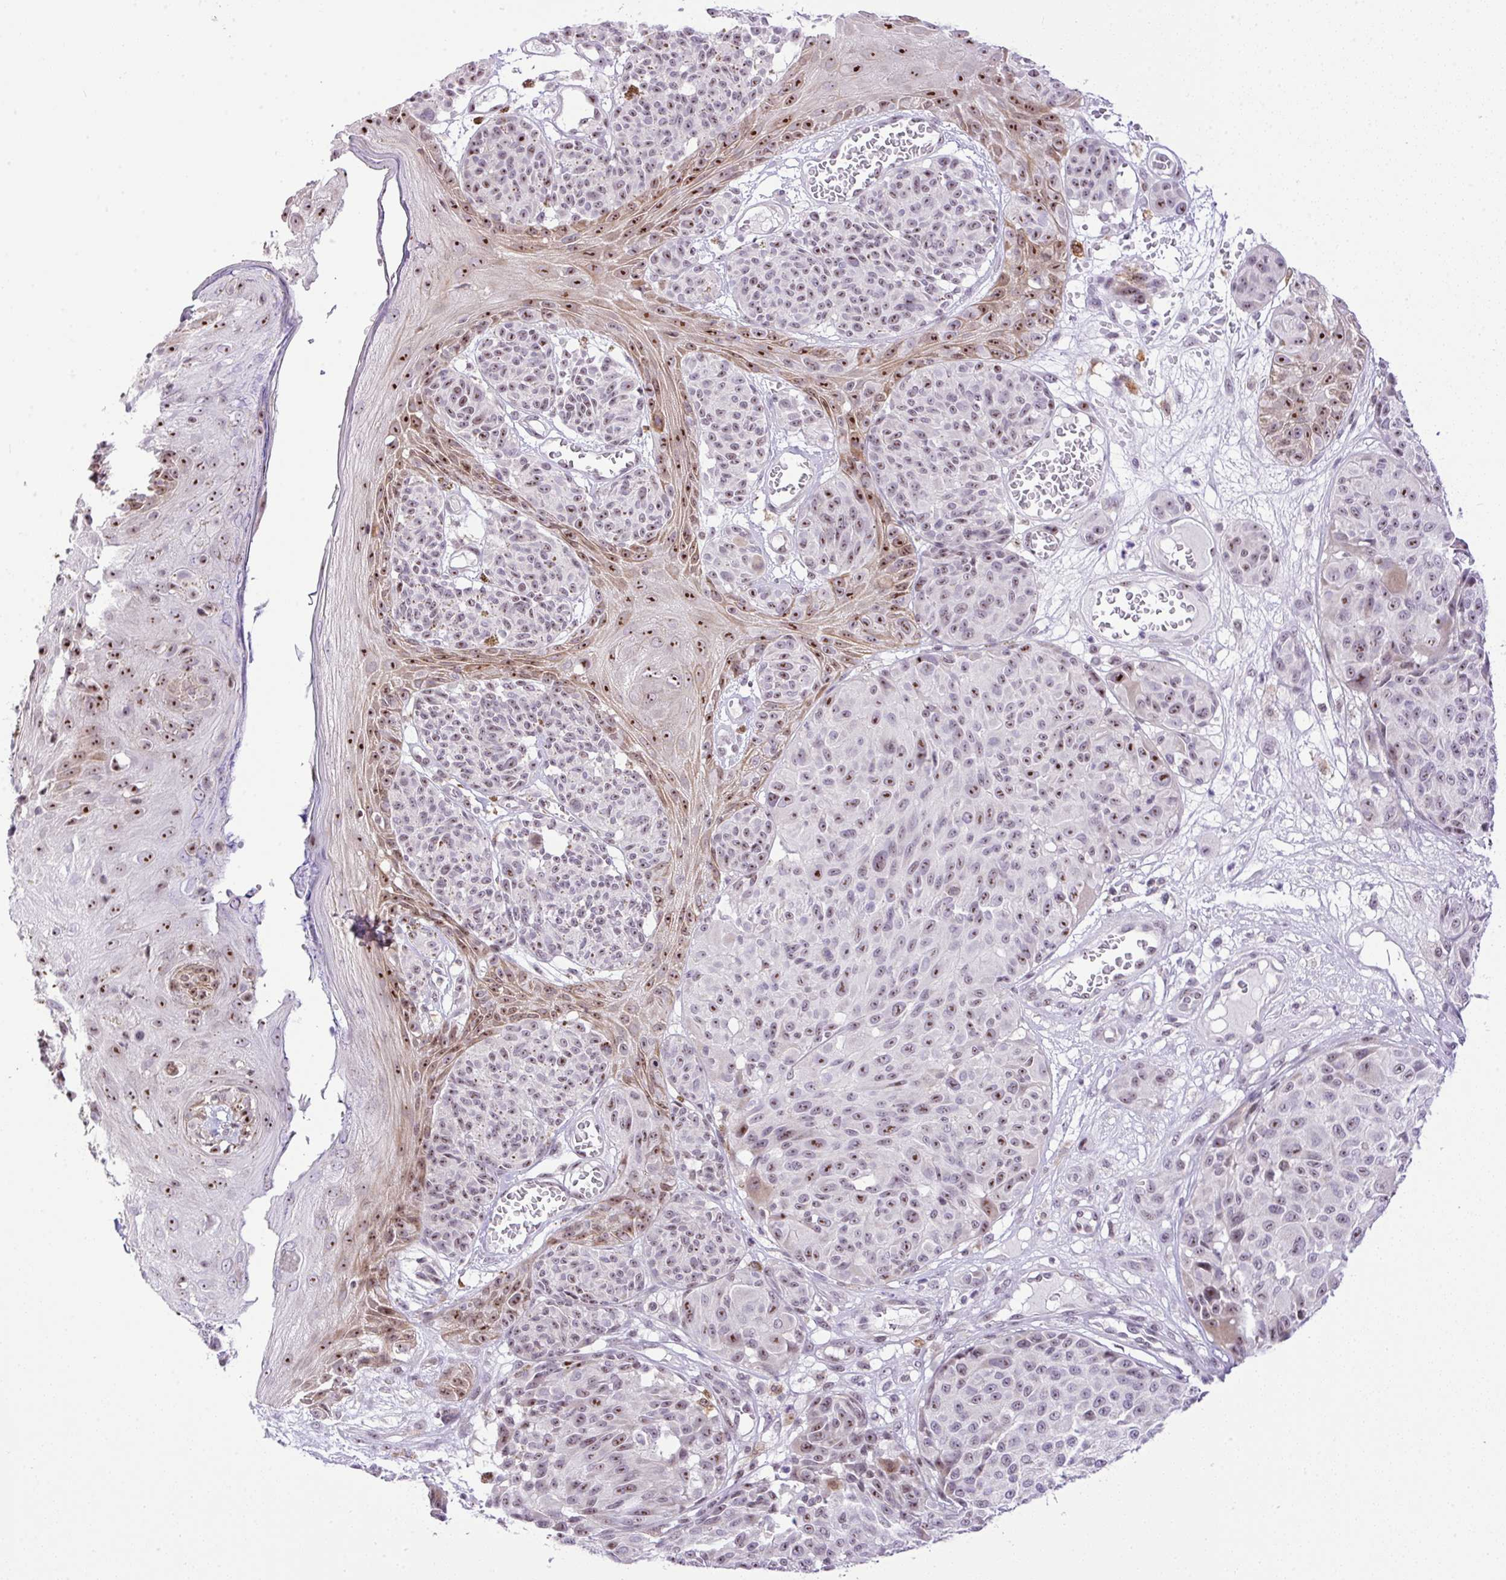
{"staining": {"intensity": "moderate", "quantity": ">75%", "location": "nuclear"}, "tissue": "melanoma", "cell_type": "Tumor cells", "image_type": "cancer", "snomed": [{"axis": "morphology", "description": "Malignant melanoma, NOS"}, {"axis": "topography", "description": "Skin"}], "caption": "A photomicrograph of malignant melanoma stained for a protein displays moderate nuclear brown staining in tumor cells.", "gene": "CCDC137", "patient": {"sex": "male", "age": 83}}